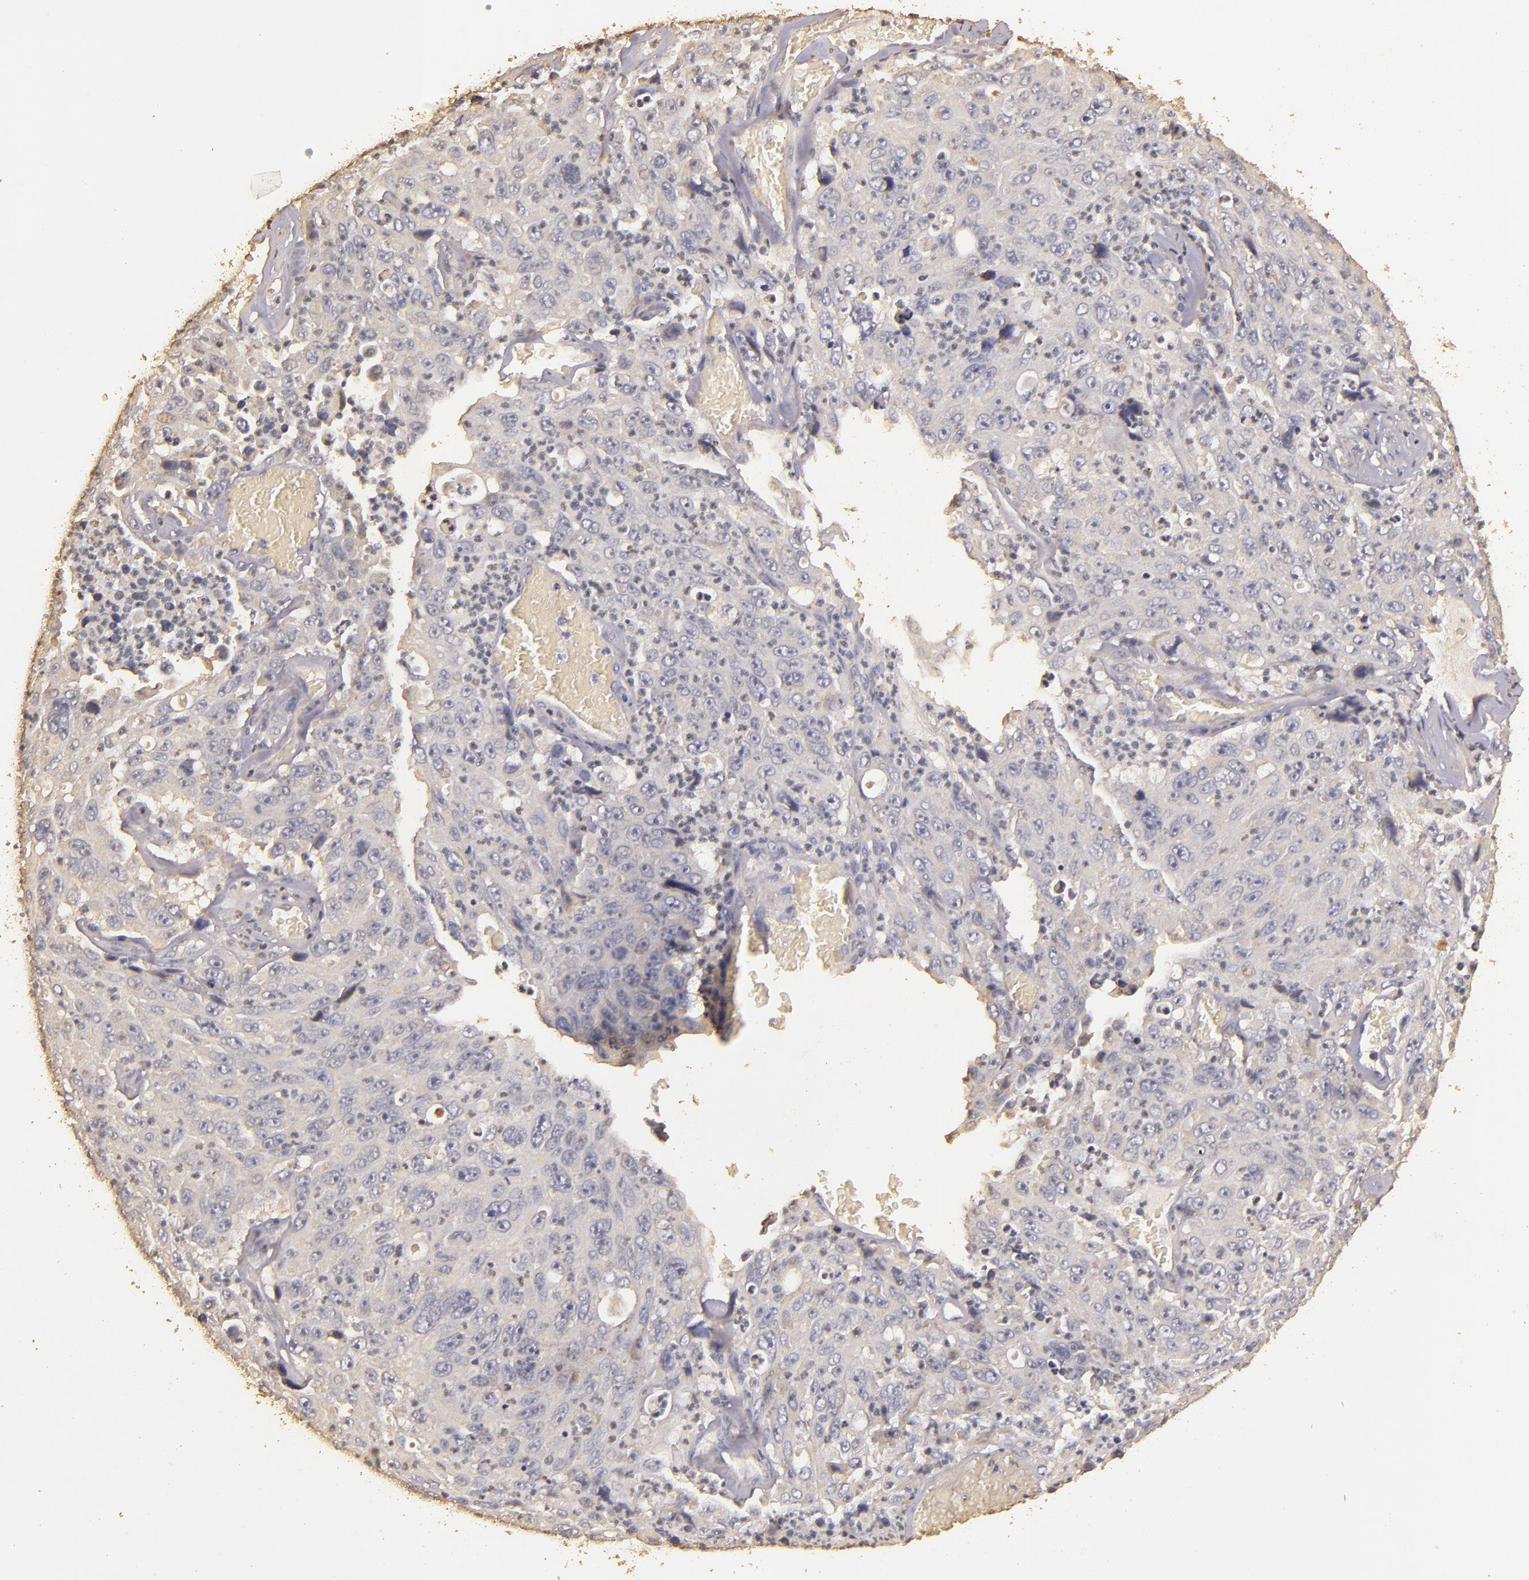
{"staining": {"intensity": "negative", "quantity": "none", "location": "none"}, "tissue": "lung cancer", "cell_type": "Tumor cells", "image_type": "cancer", "snomed": [{"axis": "morphology", "description": "Squamous cell carcinoma, NOS"}, {"axis": "topography", "description": "Lung"}], "caption": "Immunohistochemistry histopathology image of neoplastic tissue: lung cancer stained with DAB (3,3'-diaminobenzidine) displays no significant protein staining in tumor cells.", "gene": "BCL2L13", "patient": {"sex": "male", "age": 64}}